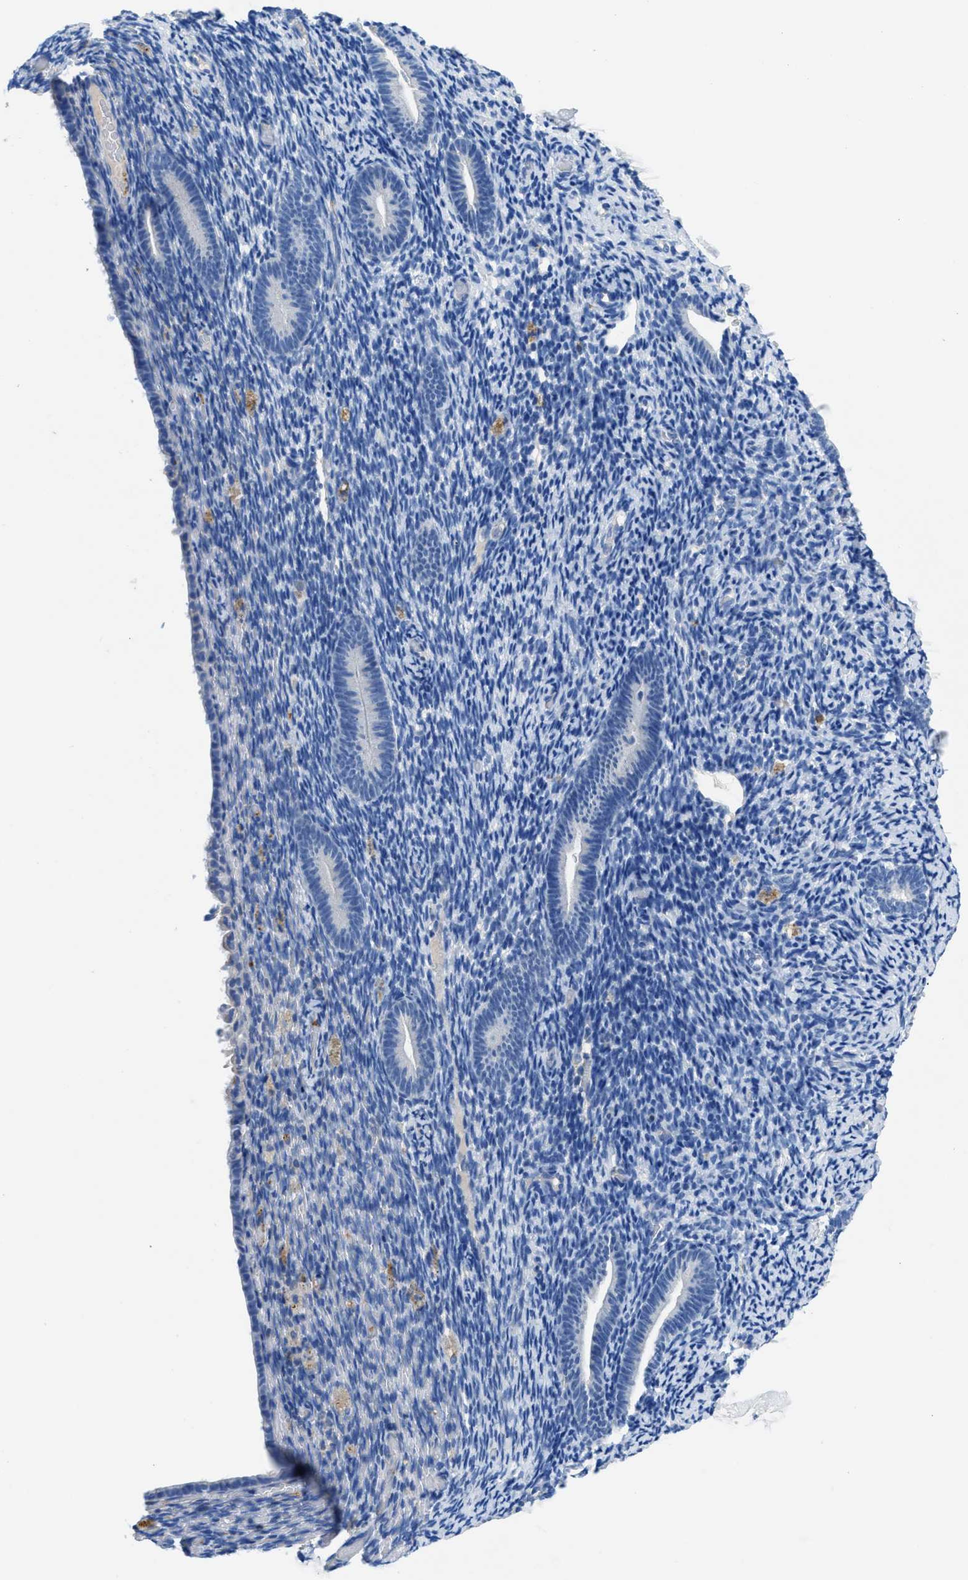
{"staining": {"intensity": "negative", "quantity": "none", "location": "none"}, "tissue": "endometrium", "cell_type": "Cells in endometrial stroma", "image_type": "normal", "snomed": [{"axis": "morphology", "description": "Normal tissue, NOS"}, {"axis": "topography", "description": "Endometrium"}], "caption": "Immunohistochemistry image of normal endometrium: human endometrium stained with DAB exhibits no significant protein expression in cells in endometrial stroma.", "gene": "SLC10A6", "patient": {"sex": "female", "age": 51}}